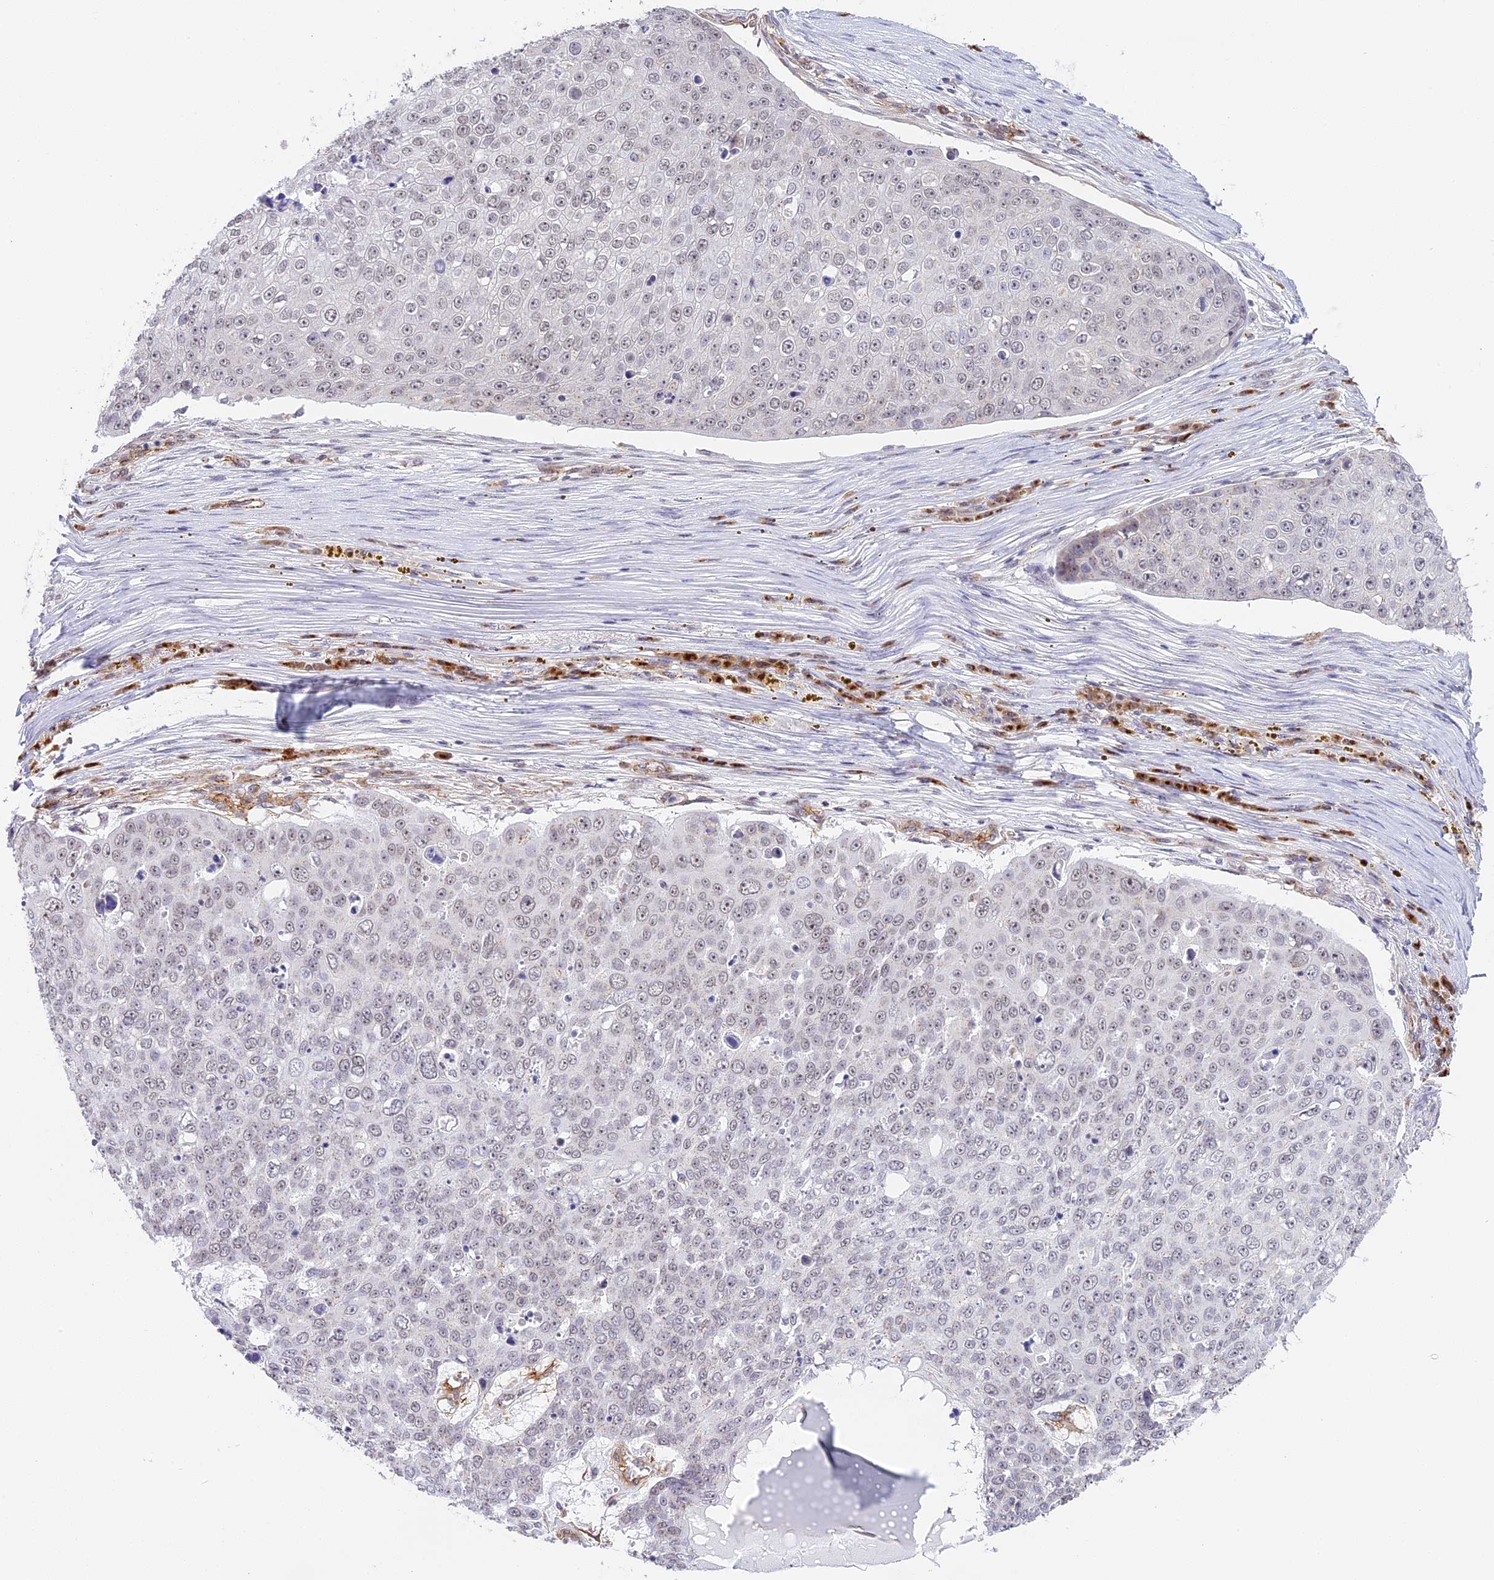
{"staining": {"intensity": "negative", "quantity": "none", "location": "none"}, "tissue": "skin cancer", "cell_type": "Tumor cells", "image_type": "cancer", "snomed": [{"axis": "morphology", "description": "Squamous cell carcinoma, NOS"}, {"axis": "topography", "description": "Skin"}], "caption": "Human squamous cell carcinoma (skin) stained for a protein using immunohistochemistry (IHC) demonstrates no staining in tumor cells.", "gene": "HEATR5B", "patient": {"sex": "male", "age": 71}}